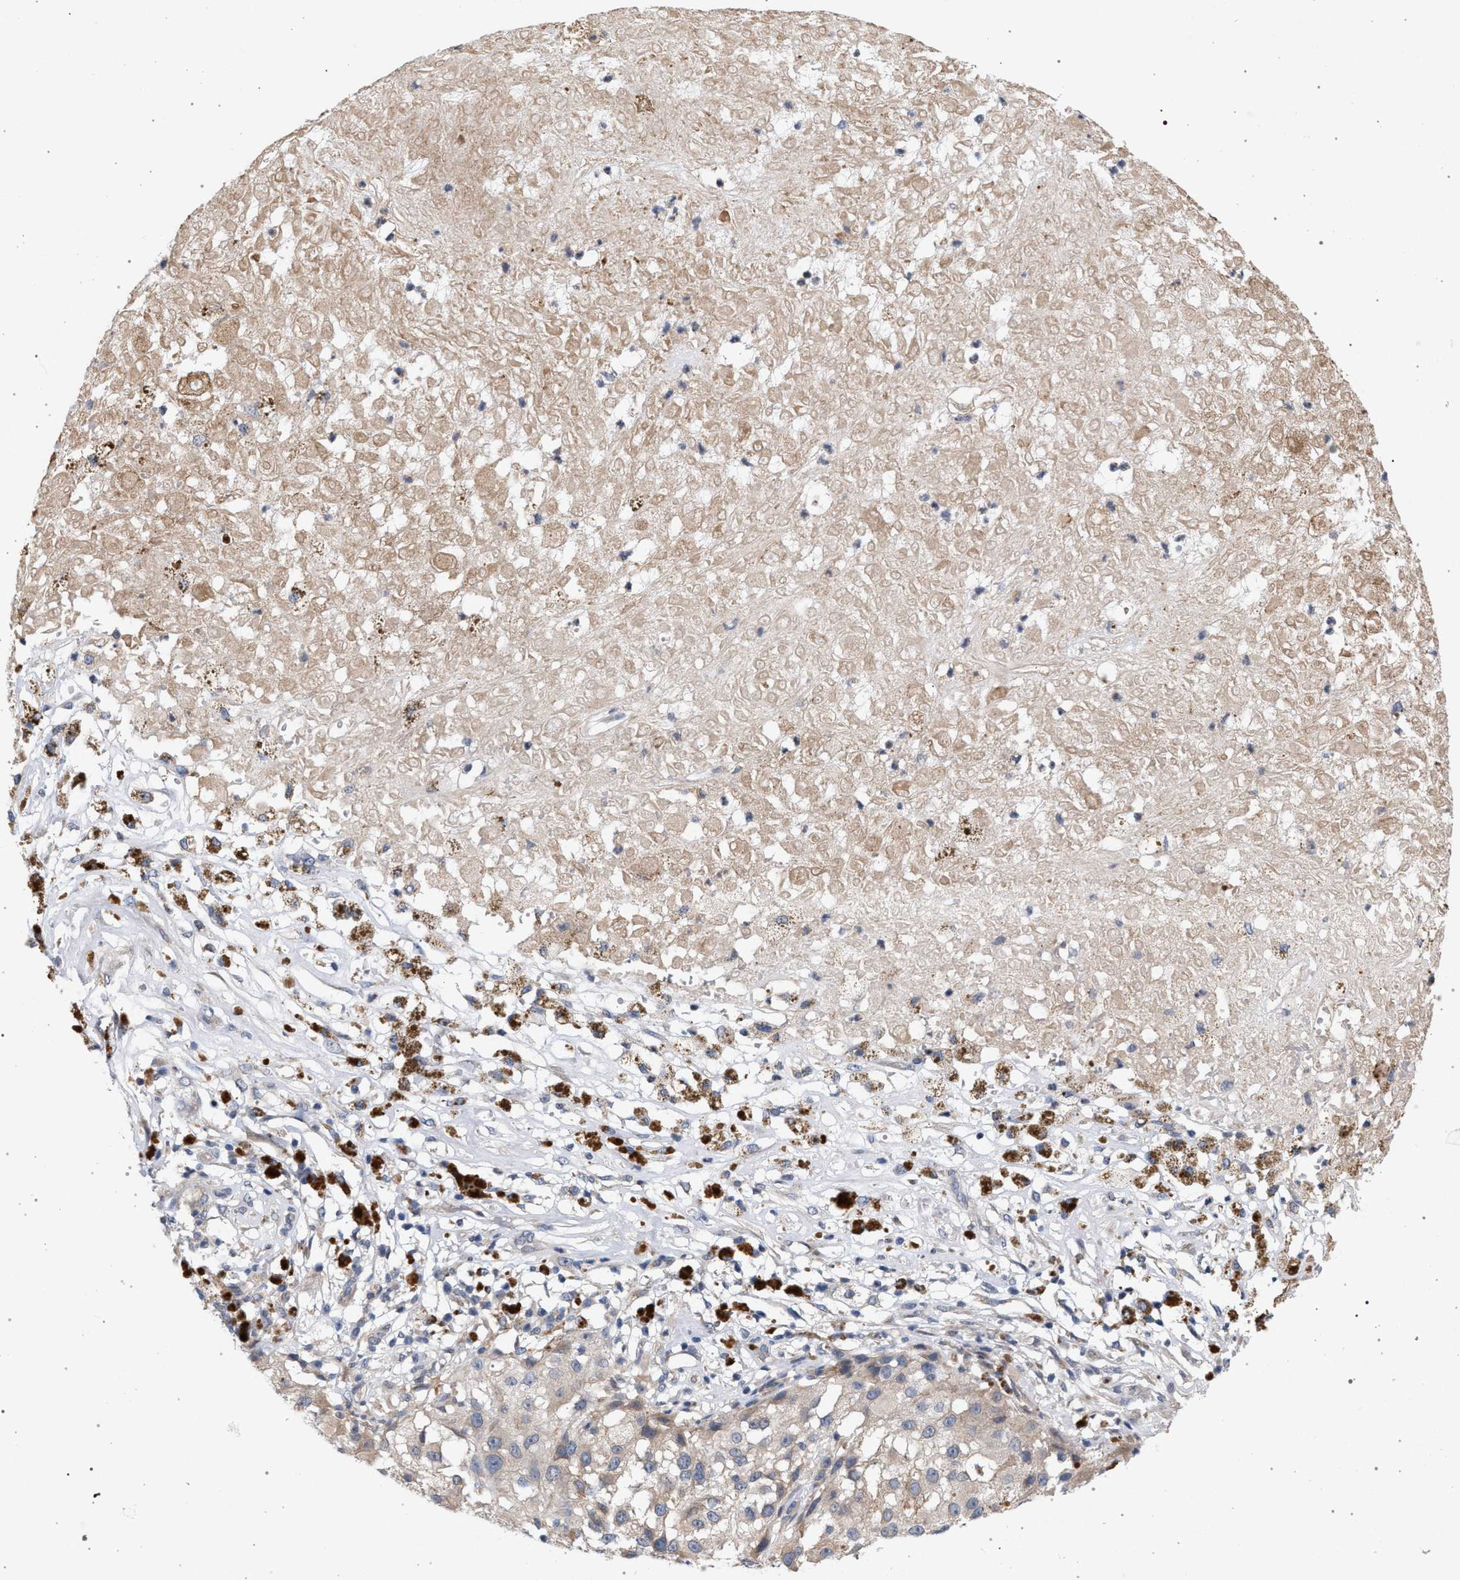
{"staining": {"intensity": "weak", "quantity": "25%-75%", "location": "cytoplasmic/membranous"}, "tissue": "melanoma", "cell_type": "Tumor cells", "image_type": "cancer", "snomed": [{"axis": "morphology", "description": "Necrosis, NOS"}, {"axis": "morphology", "description": "Malignant melanoma, NOS"}, {"axis": "topography", "description": "Skin"}], "caption": "Brown immunohistochemical staining in malignant melanoma displays weak cytoplasmic/membranous expression in approximately 25%-75% of tumor cells. The staining was performed using DAB to visualize the protein expression in brown, while the nuclei were stained in blue with hematoxylin (Magnification: 20x).", "gene": "ARPC5L", "patient": {"sex": "female", "age": 87}}